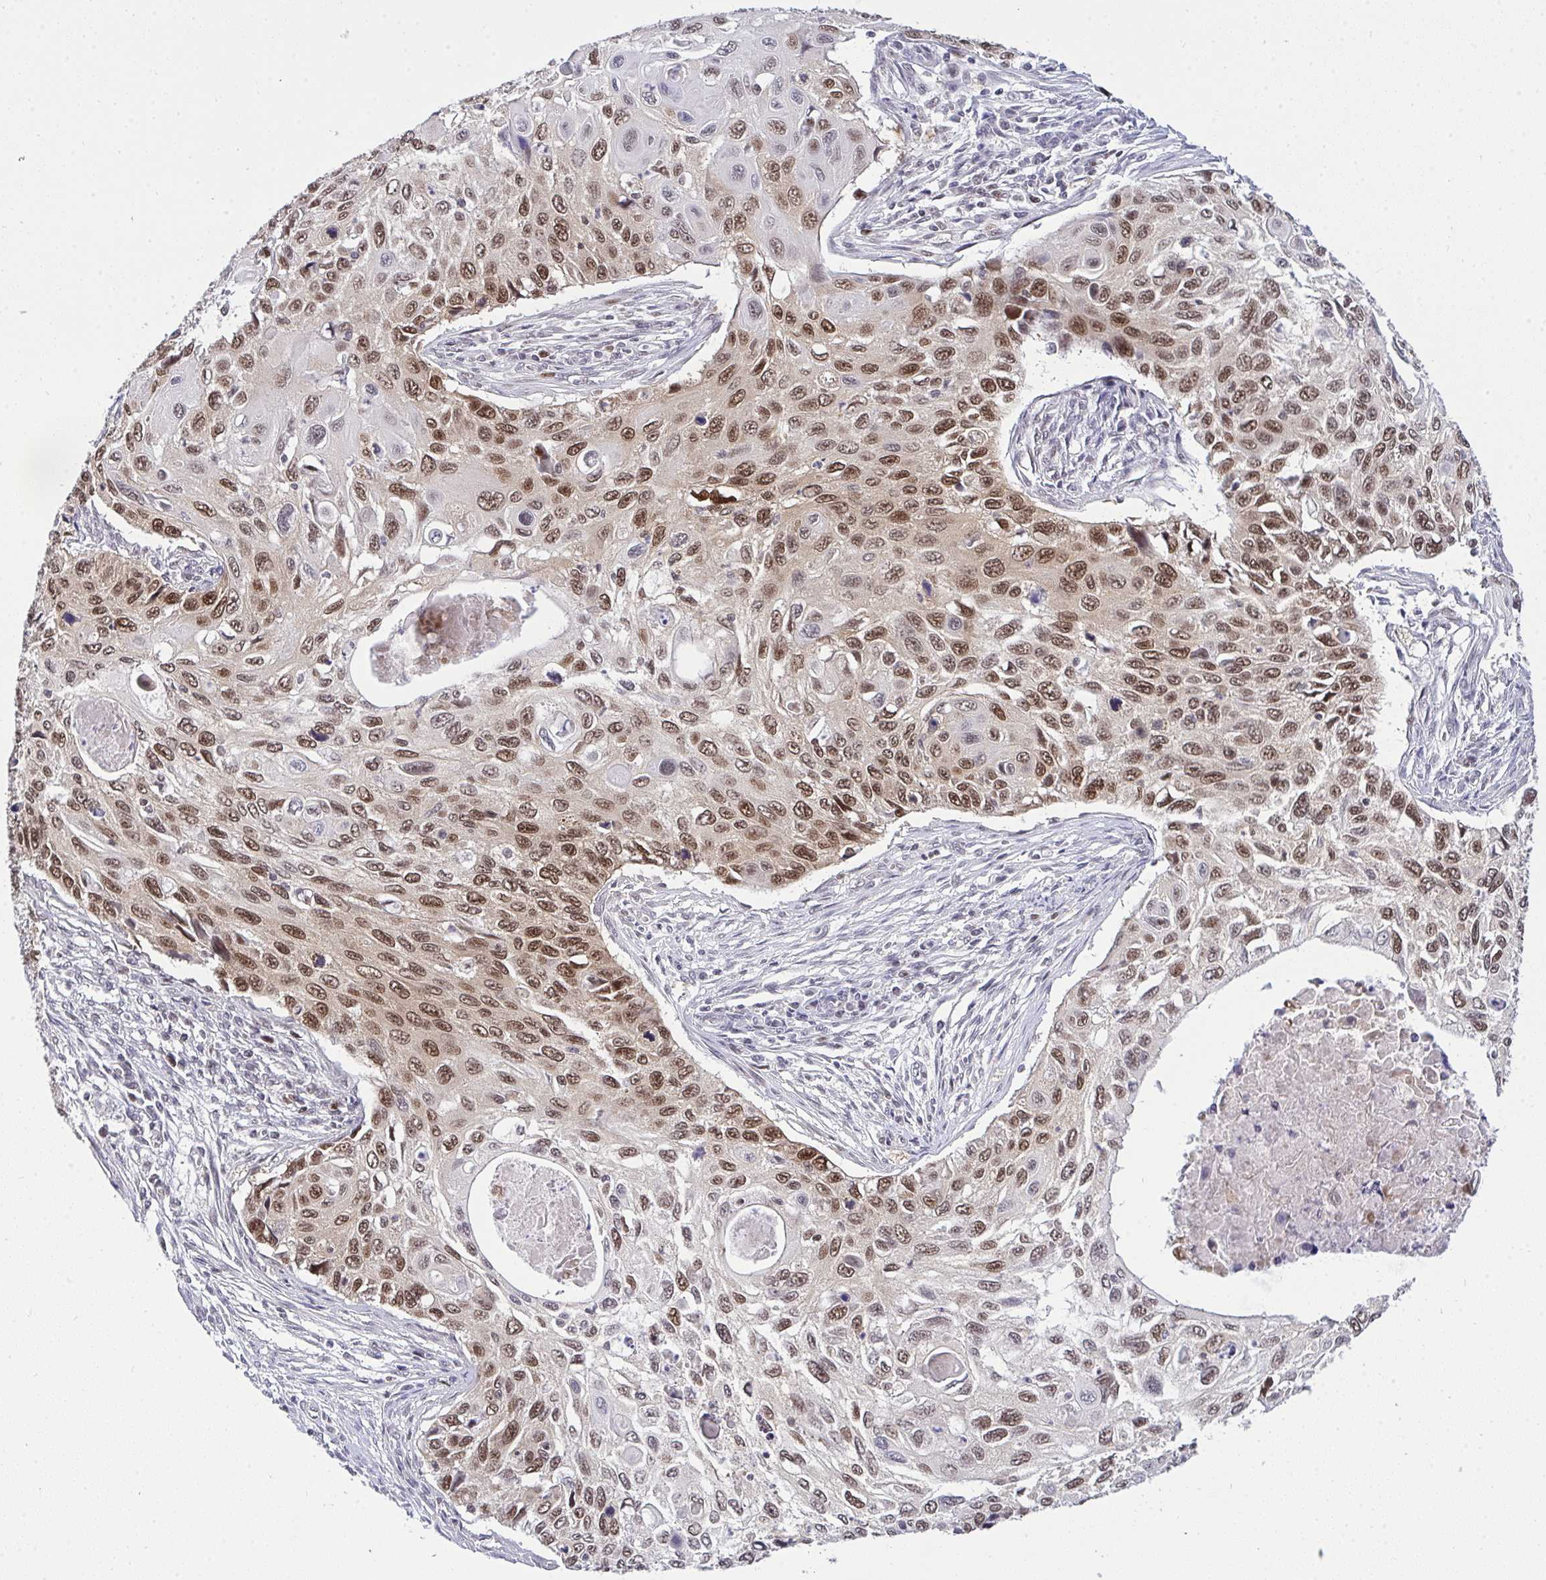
{"staining": {"intensity": "moderate", "quantity": ">75%", "location": "nuclear"}, "tissue": "cervical cancer", "cell_type": "Tumor cells", "image_type": "cancer", "snomed": [{"axis": "morphology", "description": "Squamous cell carcinoma, NOS"}, {"axis": "topography", "description": "Cervix"}], "caption": "Immunohistochemical staining of cervical cancer reveals medium levels of moderate nuclear protein positivity in about >75% of tumor cells.", "gene": "RFC4", "patient": {"sex": "female", "age": 70}}